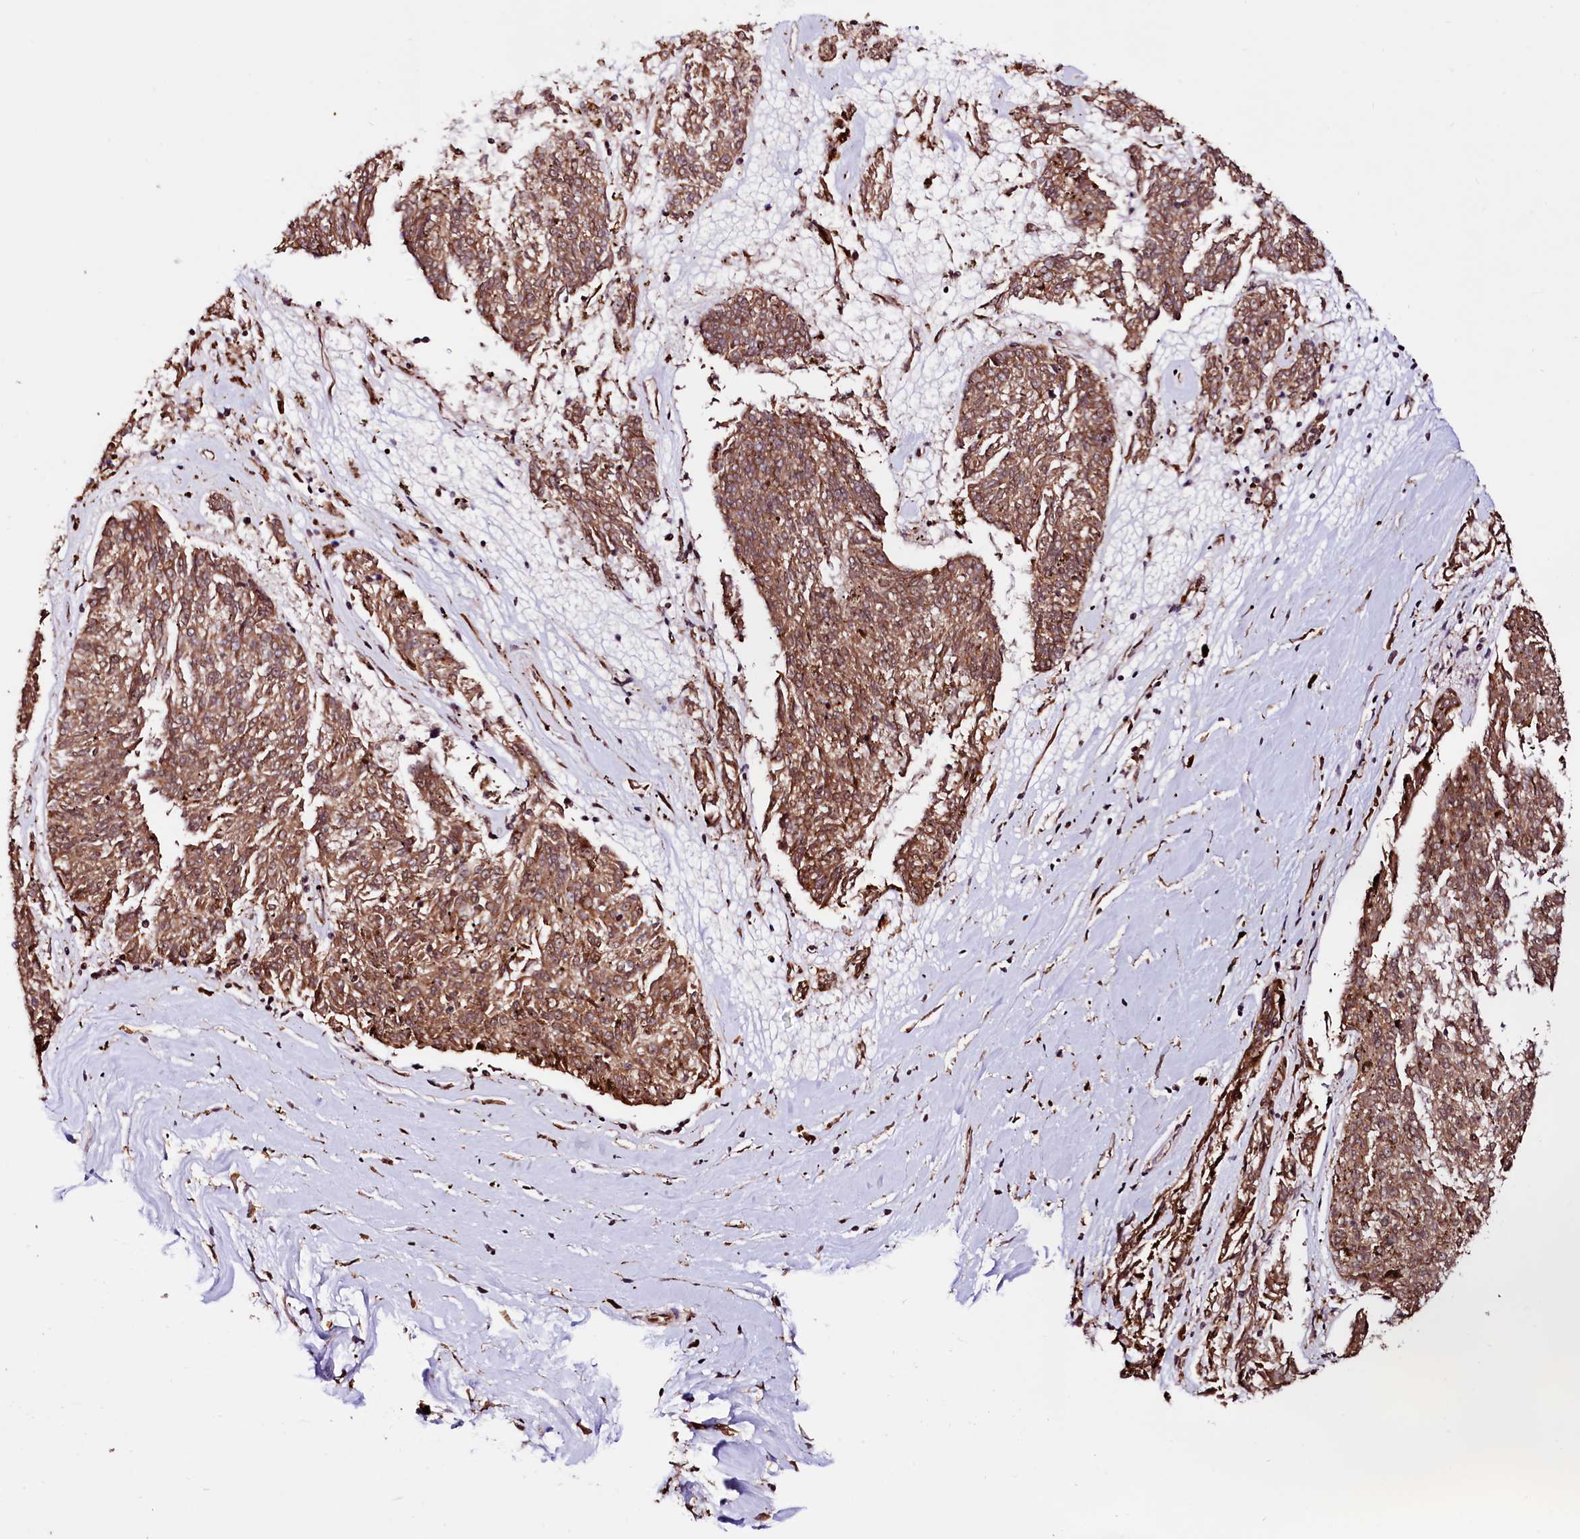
{"staining": {"intensity": "moderate", "quantity": ">75%", "location": "cytoplasmic/membranous,nuclear"}, "tissue": "melanoma", "cell_type": "Tumor cells", "image_type": "cancer", "snomed": [{"axis": "morphology", "description": "Malignant melanoma, NOS"}, {"axis": "topography", "description": "Skin"}], "caption": "Brown immunohistochemical staining in human melanoma shows moderate cytoplasmic/membranous and nuclear positivity in about >75% of tumor cells. The protein of interest is shown in brown color, while the nuclei are stained blue.", "gene": "PDS5B", "patient": {"sex": "female", "age": 72}}